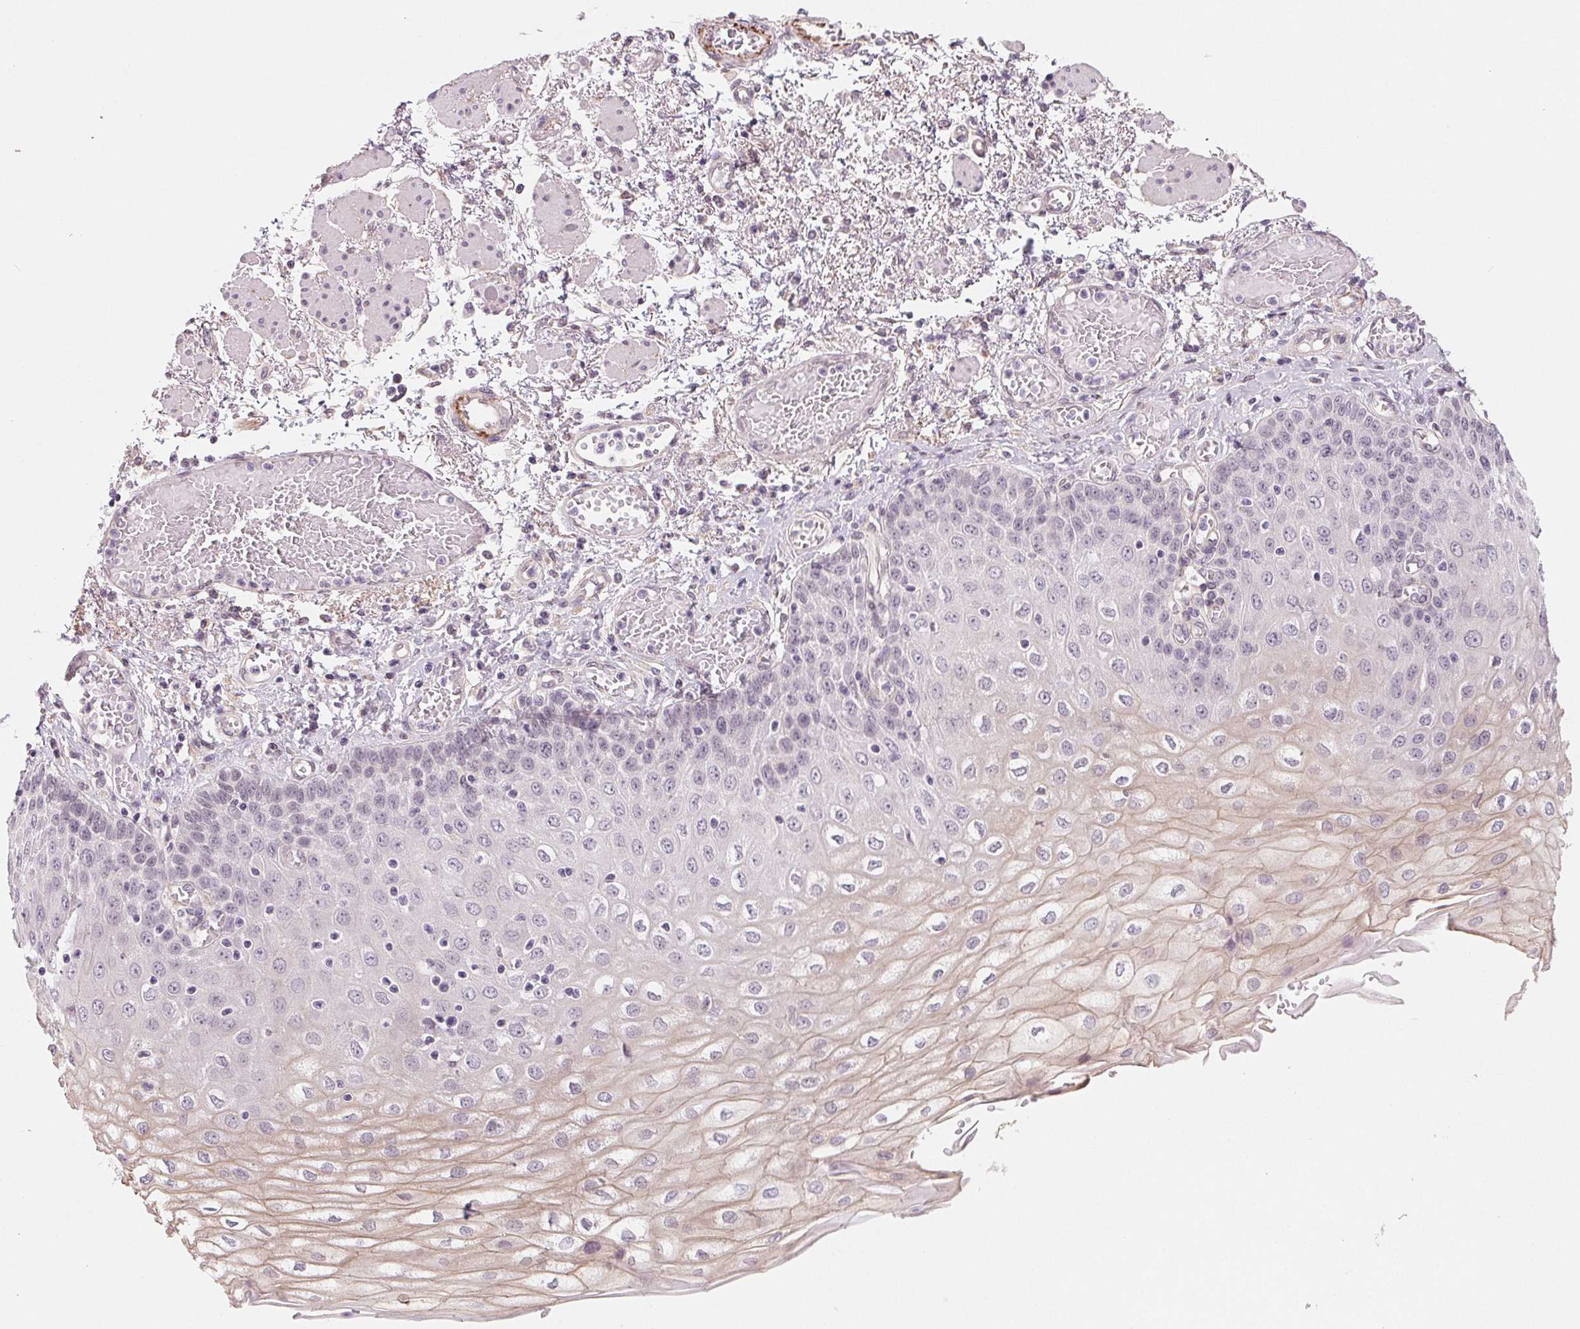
{"staining": {"intensity": "weak", "quantity": "<25%", "location": "cytoplasmic/membranous"}, "tissue": "esophagus", "cell_type": "Squamous epithelial cells", "image_type": "normal", "snomed": [{"axis": "morphology", "description": "Normal tissue, NOS"}, {"axis": "morphology", "description": "Adenocarcinoma, NOS"}, {"axis": "topography", "description": "Esophagus"}], "caption": "An image of esophagus stained for a protein demonstrates no brown staining in squamous epithelial cells. (DAB (3,3'-diaminobenzidine) immunohistochemistry (IHC) with hematoxylin counter stain).", "gene": "CFC1B", "patient": {"sex": "male", "age": 81}}